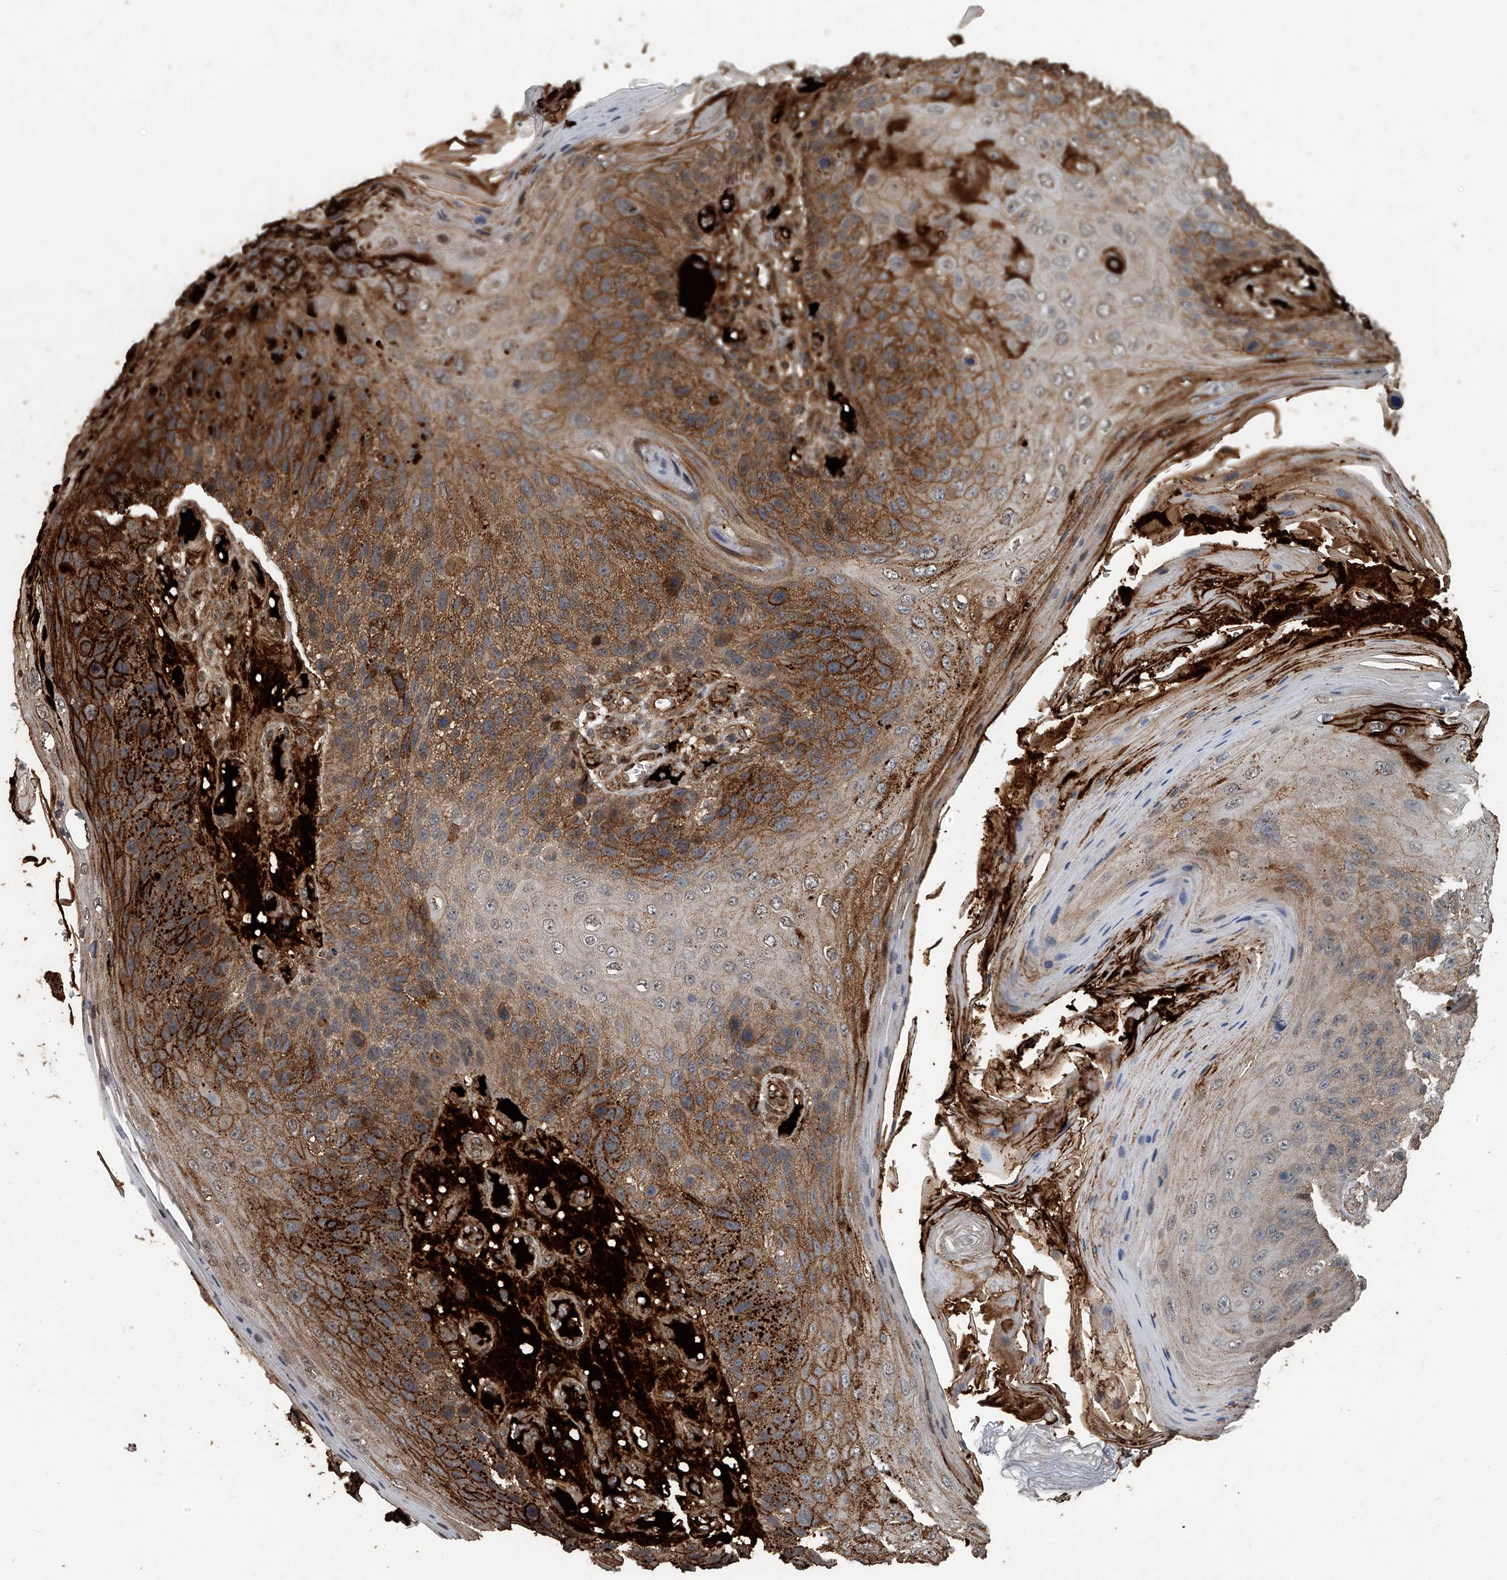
{"staining": {"intensity": "strong", "quantity": ">75%", "location": "cytoplasmic/membranous"}, "tissue": "skin cancer", "cell_type": "Tumor cells", "image_type": "cancer", "snomed": [{"axis": "morphology", "description": "Squamous cell carcinoma, NOS"}, {"axis": "topography", "description": "Skin"}], "caption": "Human squamous cell carcinoma (skin) stained with a protein marker demonstrates strong staining in tumor cells.", "gene": "GPR132", "patient": {"sex": "female", "age": 88}}